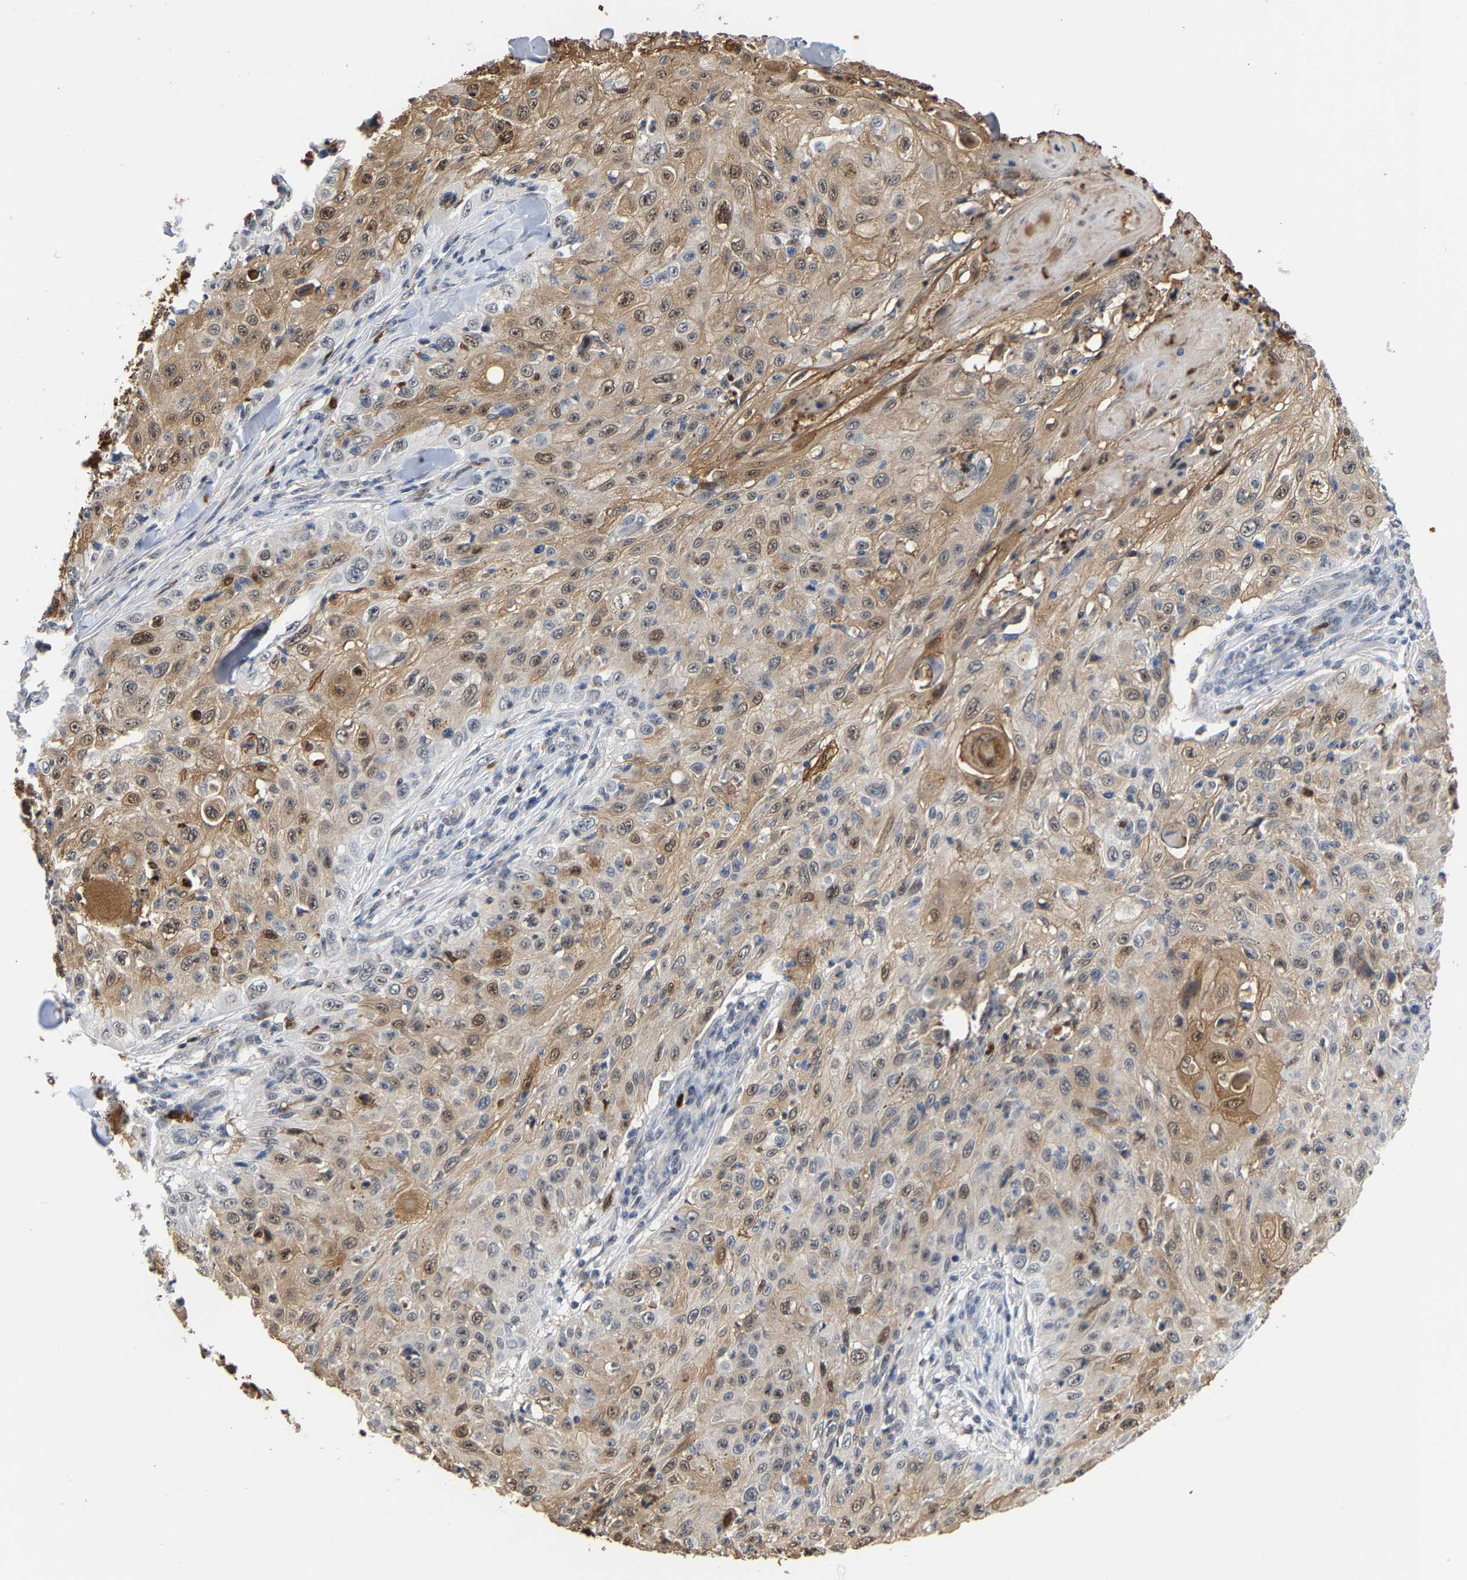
{"staining": {"intensity": "moderate", "quantity": "25%-75%", "location": "cytoplasmic/membranous,nuclear"}, "tissue": "skin cancer", "cell_type": "Tumor cells", "image_type": "cancer", "snomed": [{"axis": "morphology", "description": "Squamous cell carcinoma, NOS"}, {"axis": "topography", "description": "Skin"}], "caption": "Squamous cell carcinoma (skin) stained with IHC shows moderate cytoplasmic/membranous and nuclear staining in about 25%-75% of tumor cells. The protein of interest is shown in brown color, while the nuclei are stained blue.", "gene": "TDRD7", "patient": {"sex": "male", "age": 86}}